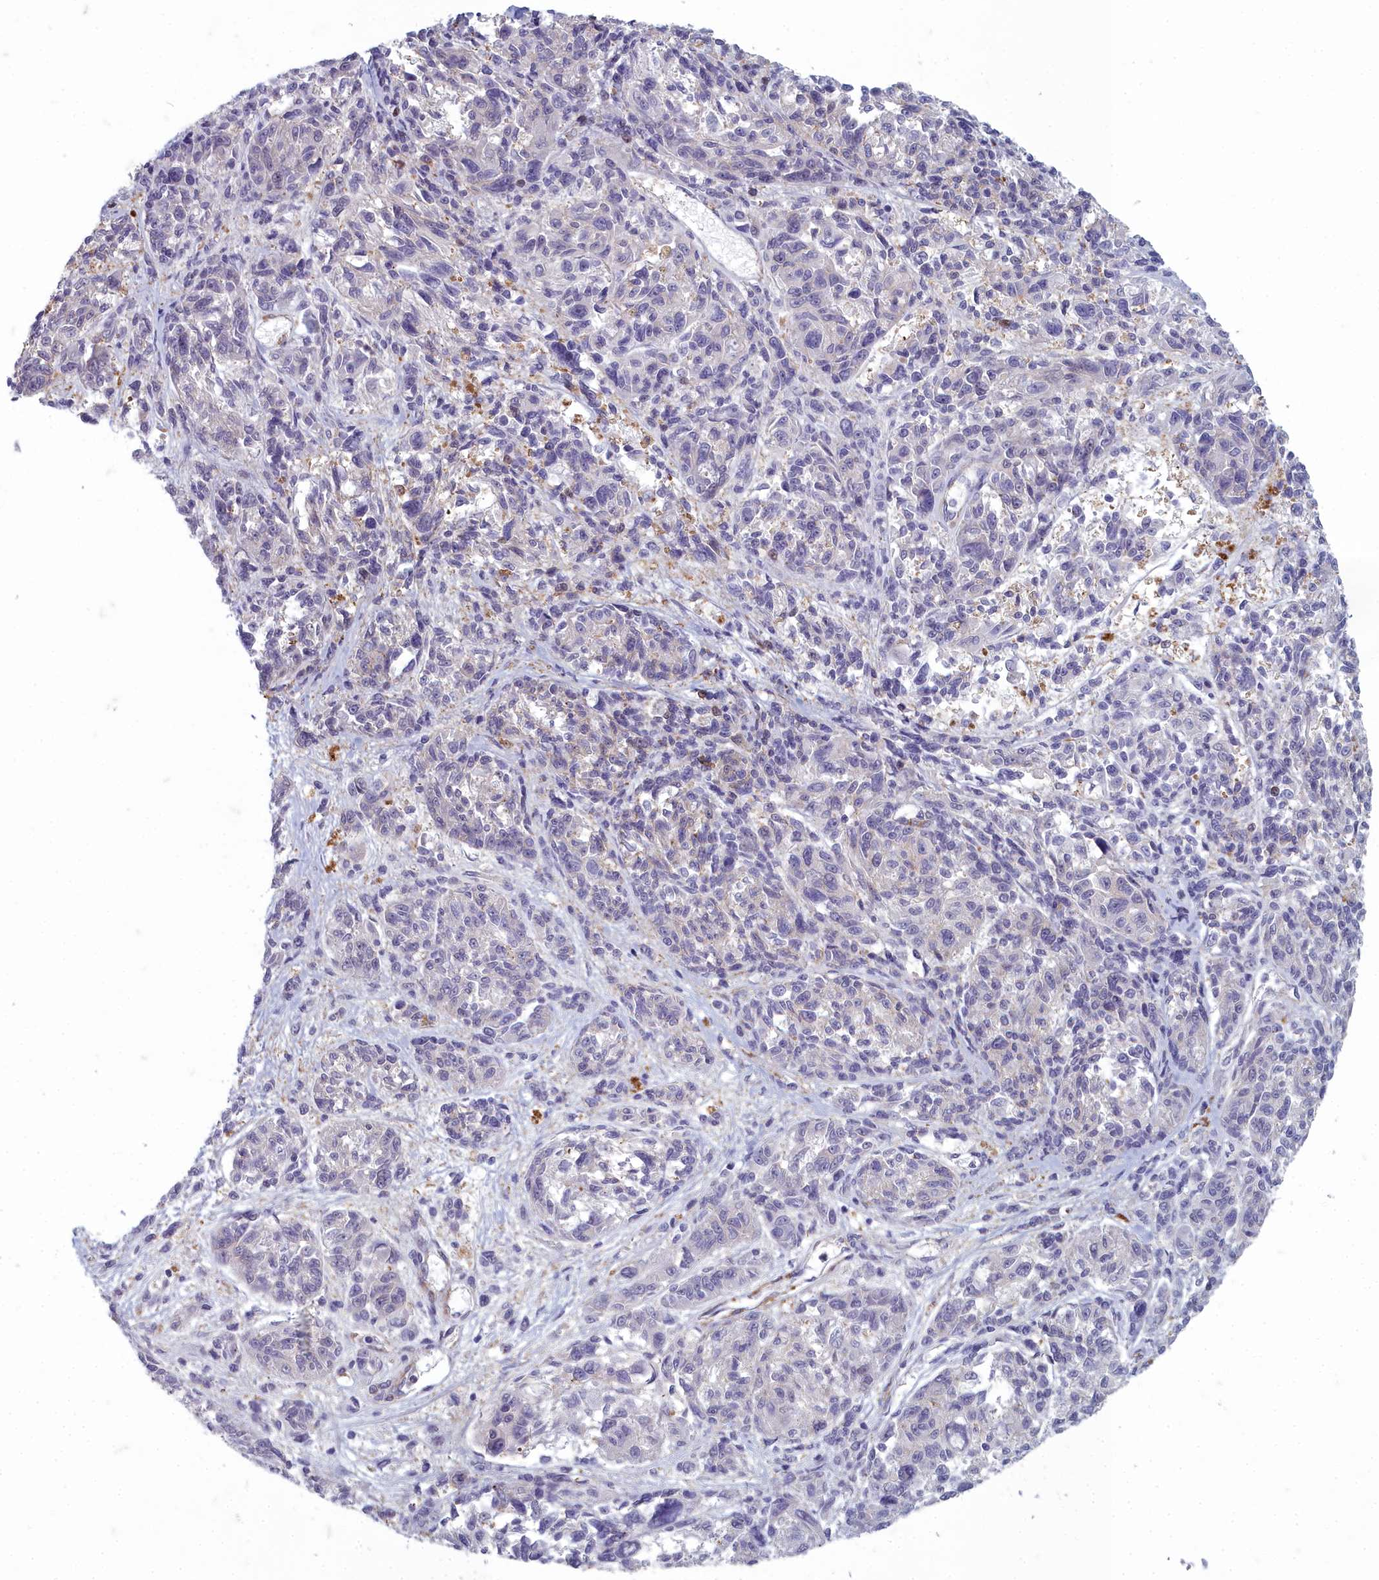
{"staining": {"intensity": "negative", "quantity": "none", "location": "none"}, "tissue": "melanoma", "cell_type": "Tumor cells", "image_type": "cancer", "snomed": [{"axis": "morphology", "description": "Malignant melanoma, NOS"}, {"axis": "topography", "description": "Skin"}], "caption": "Malignant melanoma was stained to show a protein in brown. There is no significant staining in tumor cells. (Stains: DAB (3,3'-diaminobenzidine) immunohistochemistry (IHC) with hematoxylin counter stain, Microscopy: brightfield microscopy at high magnification).", "gene": "ZNF626", "patient": {"sex": "male", "age": 53}}